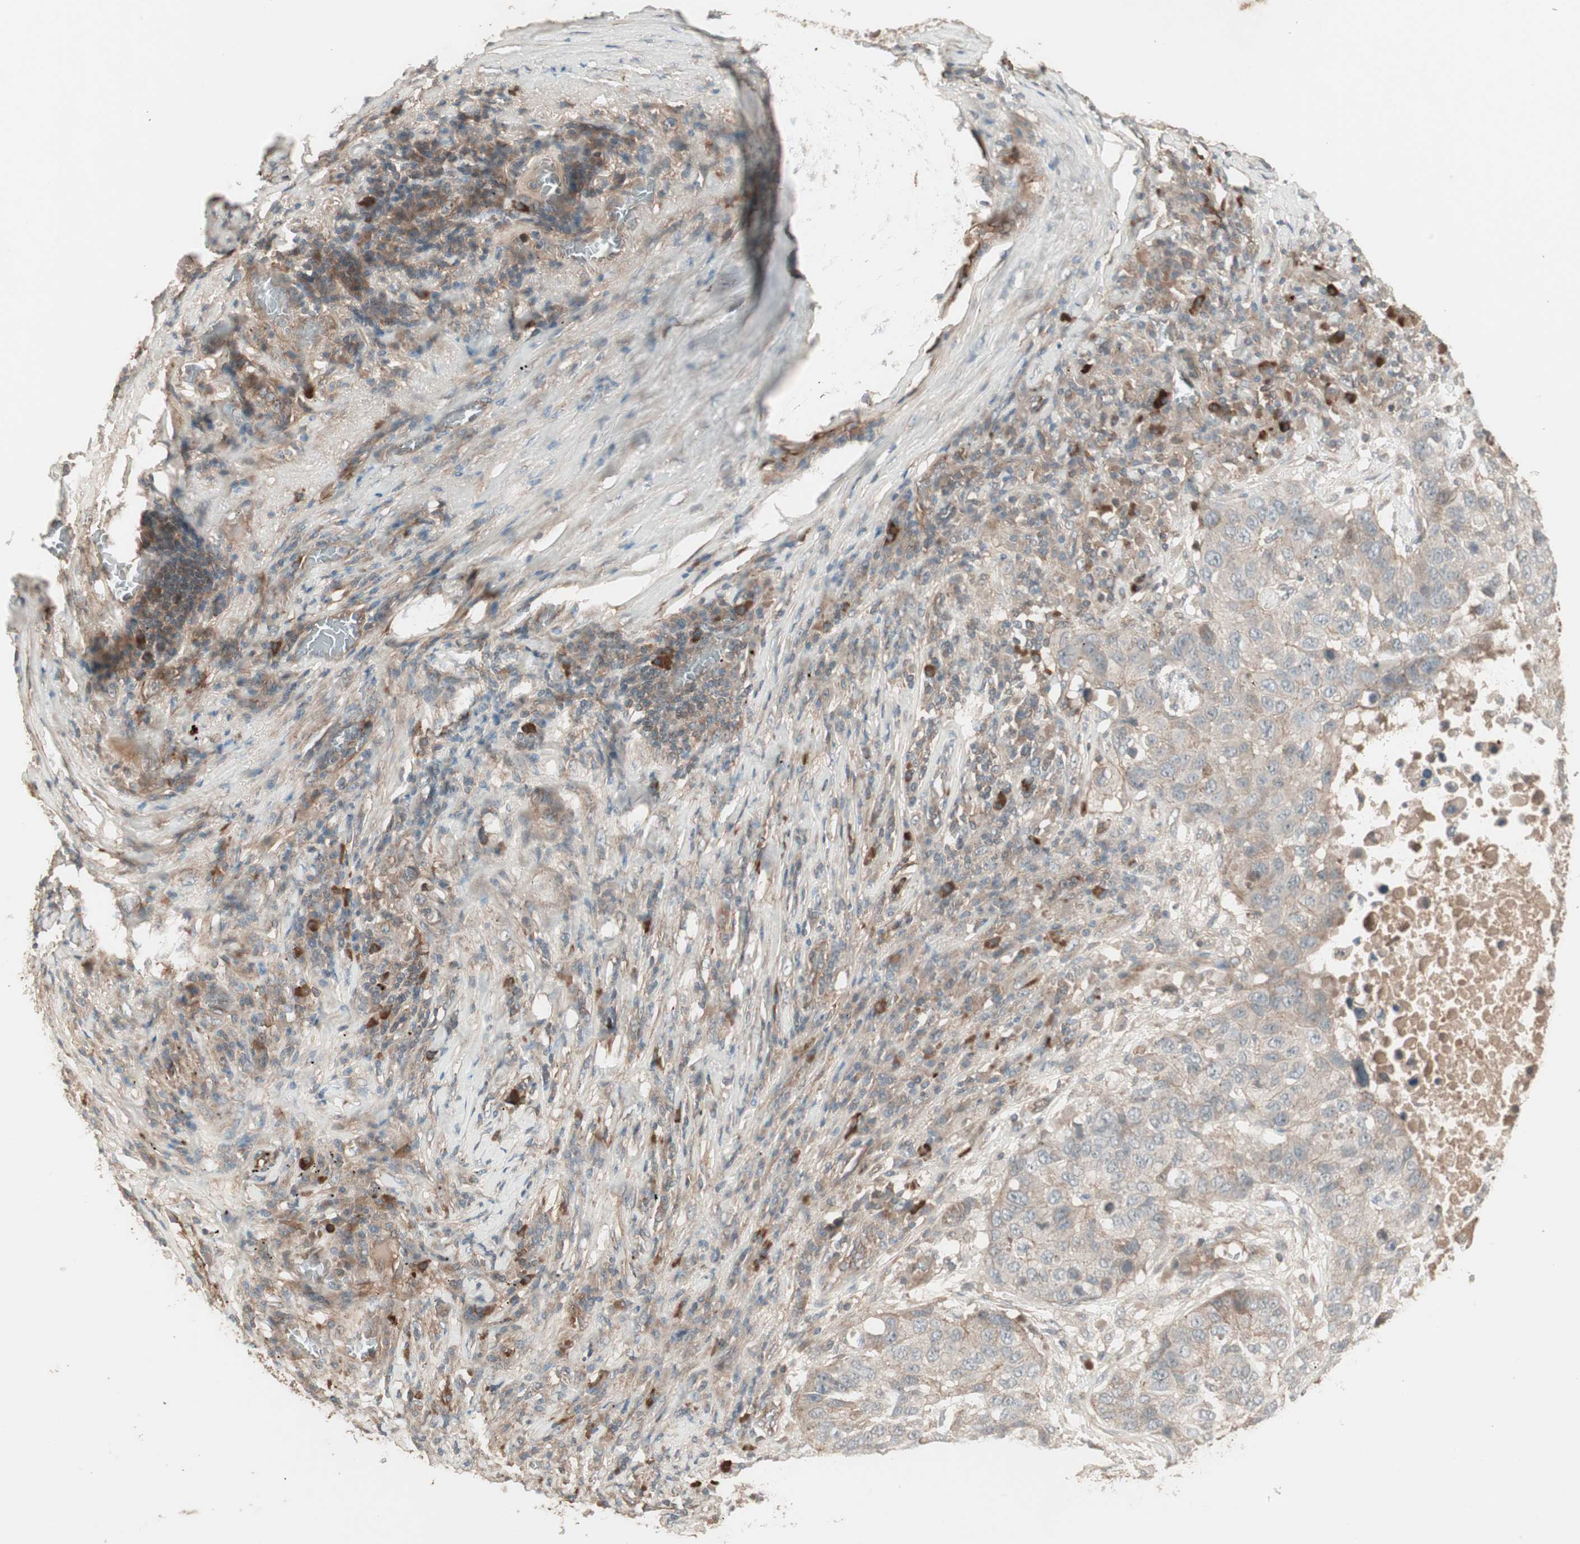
{"staining": {"intensity": "weak", "quantity": "25%-75%", "location": "cytoplasmic/membranous"}, "tissue": "lung cancer", "cell_type": "Tumor cells", "image_type": "cancer", "snomed": [{"axis": "morphology", "description": "Squamous cell carcinoma, NOS"}, {"axis": "topography", "description": "Lung"}], "caption": "Immunohistochemical staining of human squamous cell carcinoma (lung) shows weak cytoplasmic/membranous protein expression in approximately 25%-75% of tumor cells.", "gene": "TFPI", "patient": {"sex": "male", "age": 57}}